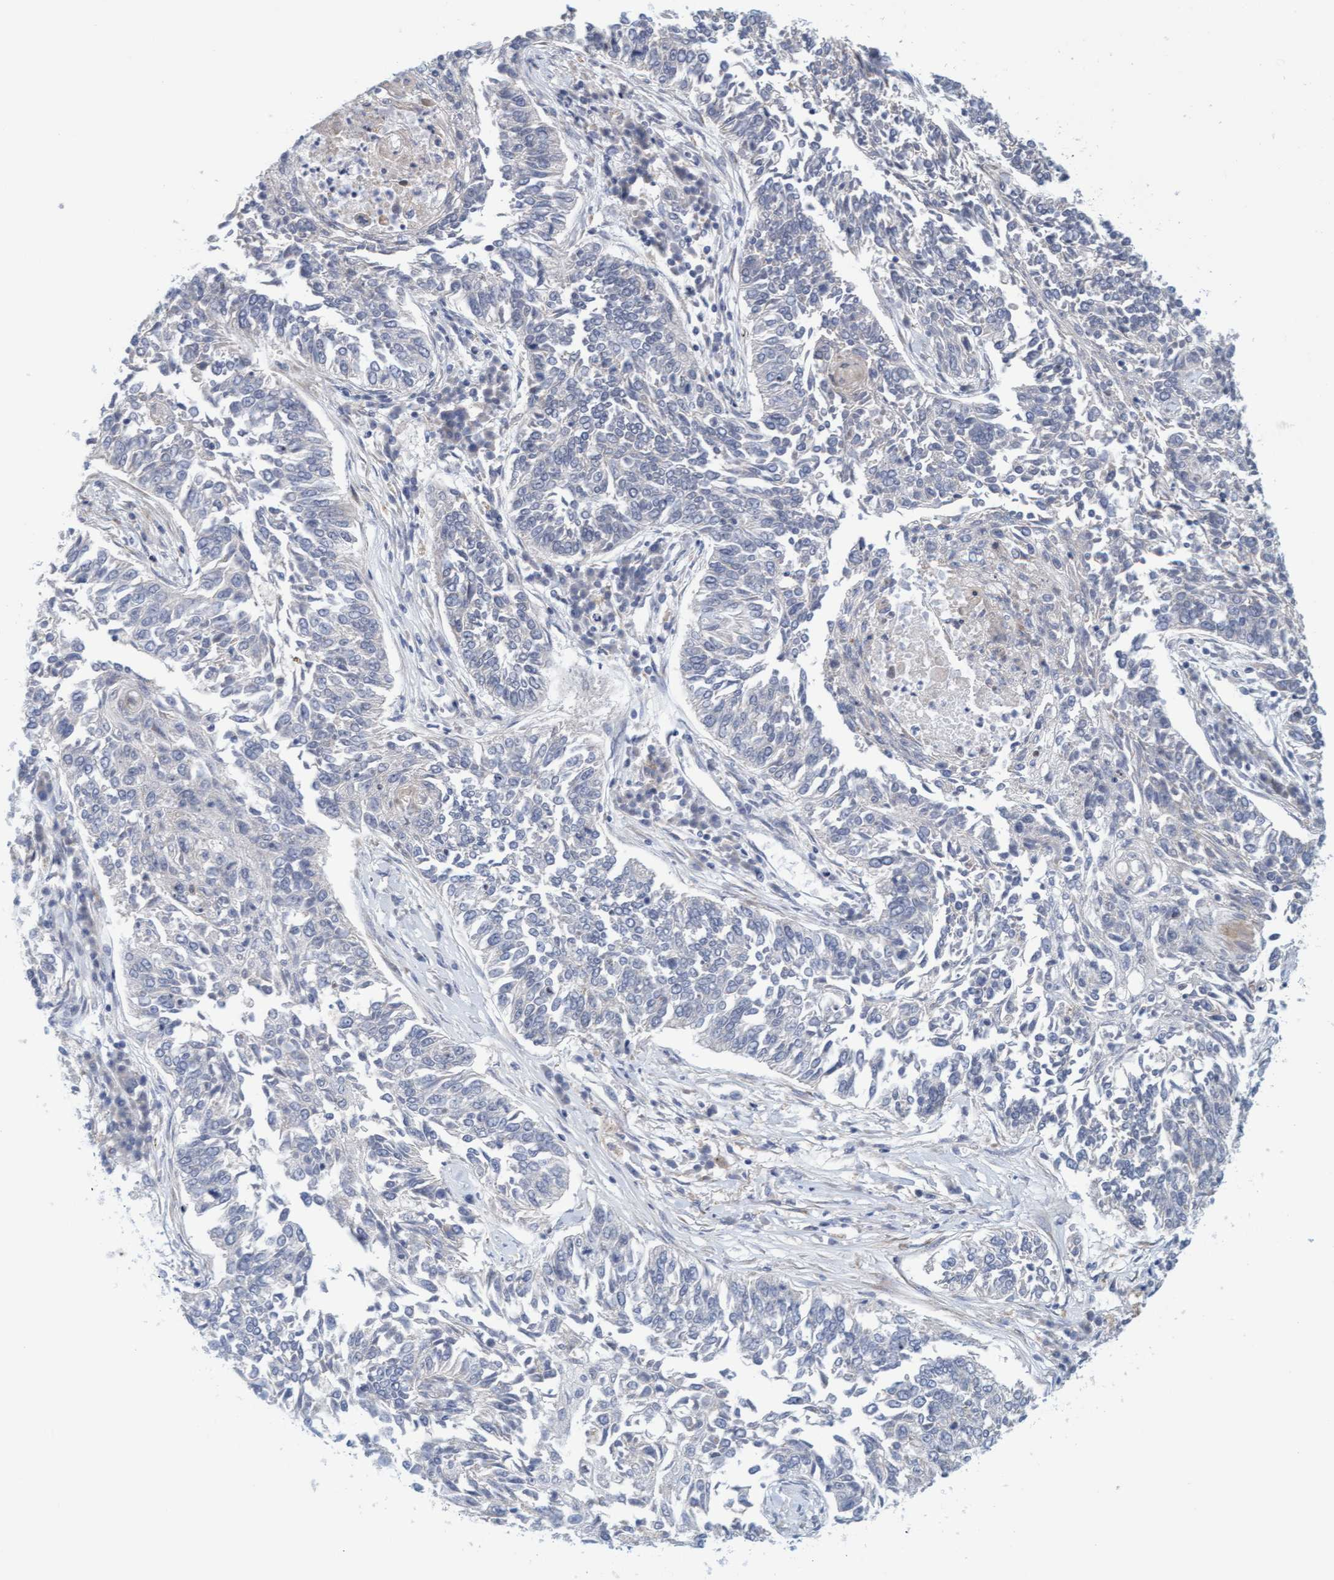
{"staining": {"intensity": "negative", "quantity": "none", "location": "none"}, "tissue": "lung cancer", "cell_type": "Tumor cells", "image_type": "cancer", "snomed": [{"axis": "morphology", "description": "Normal tissue, NOS"}, {"axis": "morphology", "description": "Squamous cell carcinoma, NOS"}, {"axis": "topography", "description": "Cartilage tissue"}, {"axis": "topography", "description": "Bronchus"}, {"axis": "topography", "description": "Lung"}], "caption": "This is a image of immunohistochemistry staining of lung cancer, which shows no expression in tumor cells.", "gene": "ZC3H3", "patient": {"sex": "female", "age": 49}}